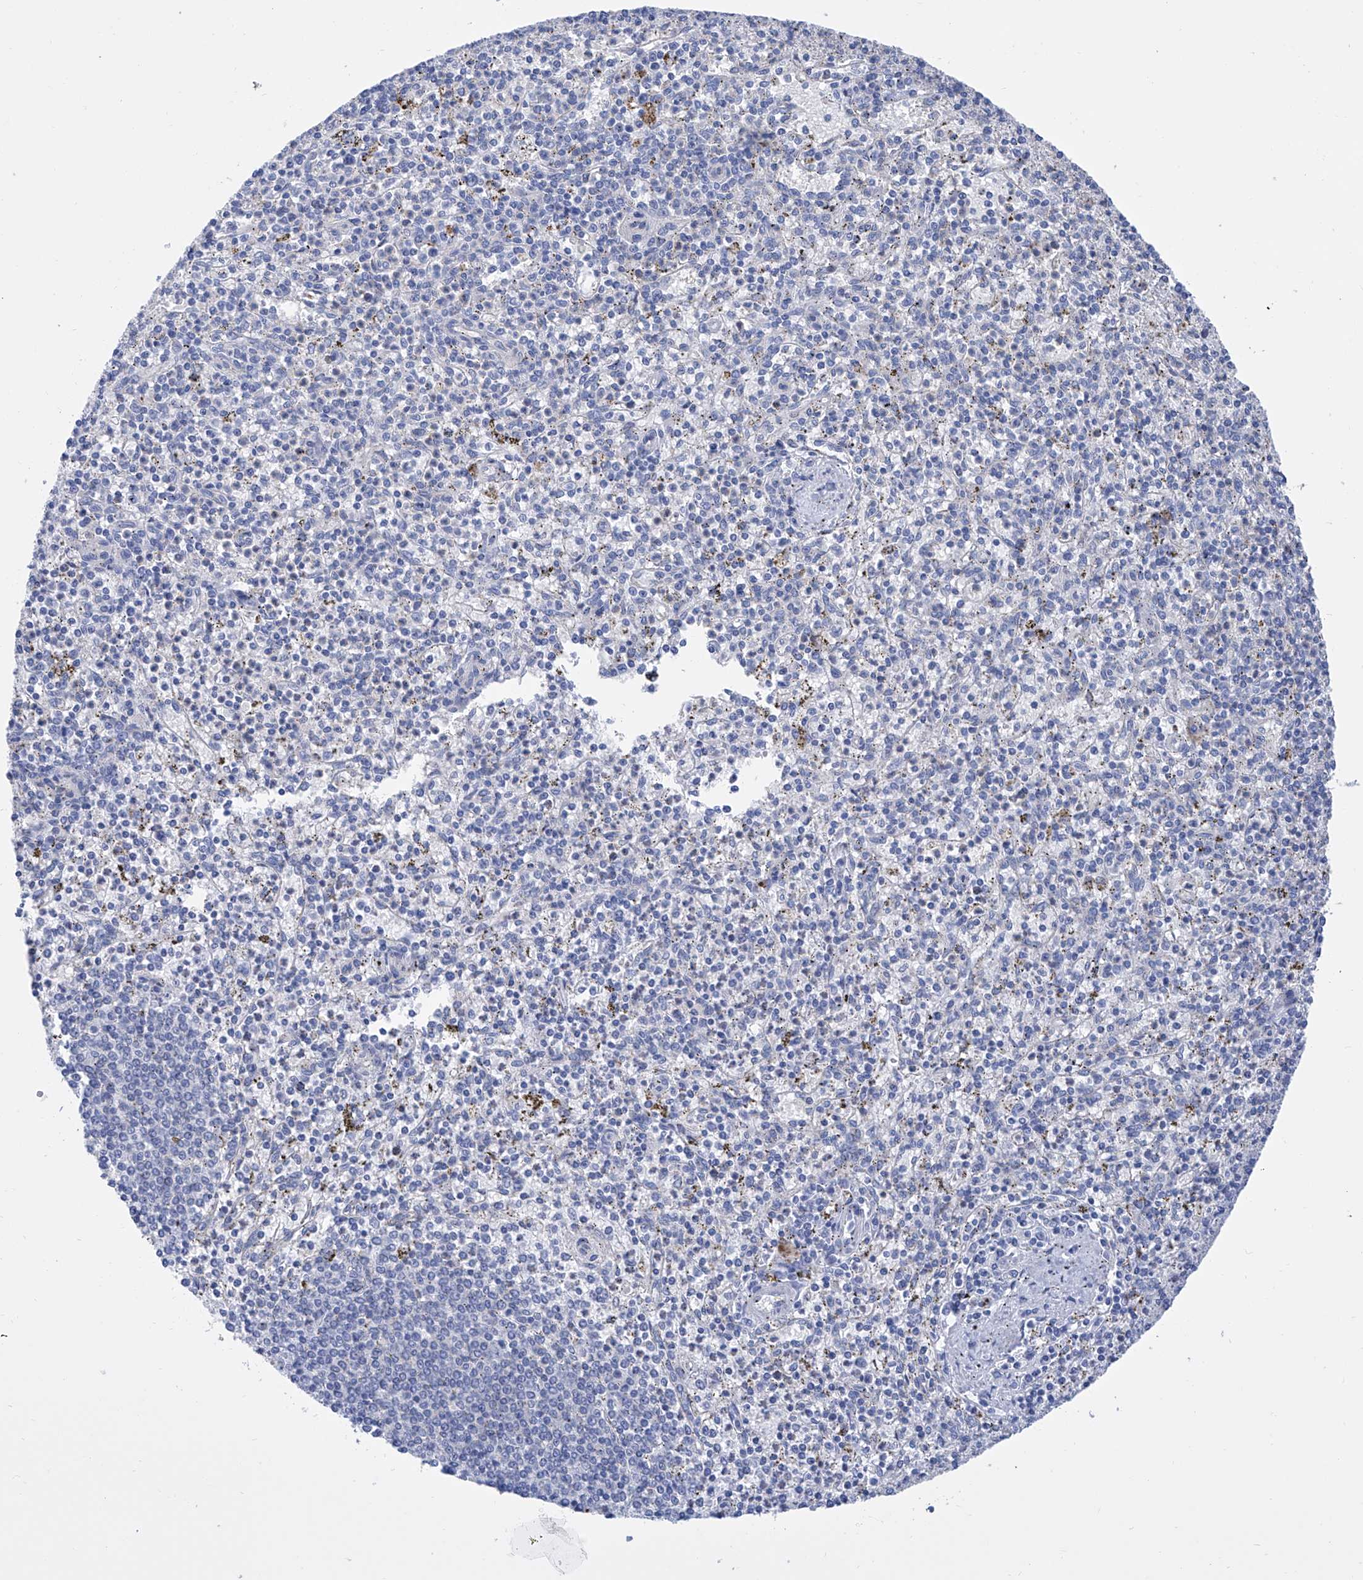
{"staining": {"intensity": "negative", "quantity": "none", "location": "none"}, "tissue": "spleen", "cell_type": "Cells in red pulp", "image_type": "normal", "snomed": [{"axis": "morphology", "description": "Normal tissue, NOS"}, {"axis": "topography", "description": "Spleen"}], "caption": "This histopathology image is of unremarkable spleen stained with immunohistochemistry (IHC) to label a protein in brown with the nuclei are counter-stained blue. There is no expression in cells in red pulp.", "gene": "SMS", "patient": {"sex": "male", "age": 72}}